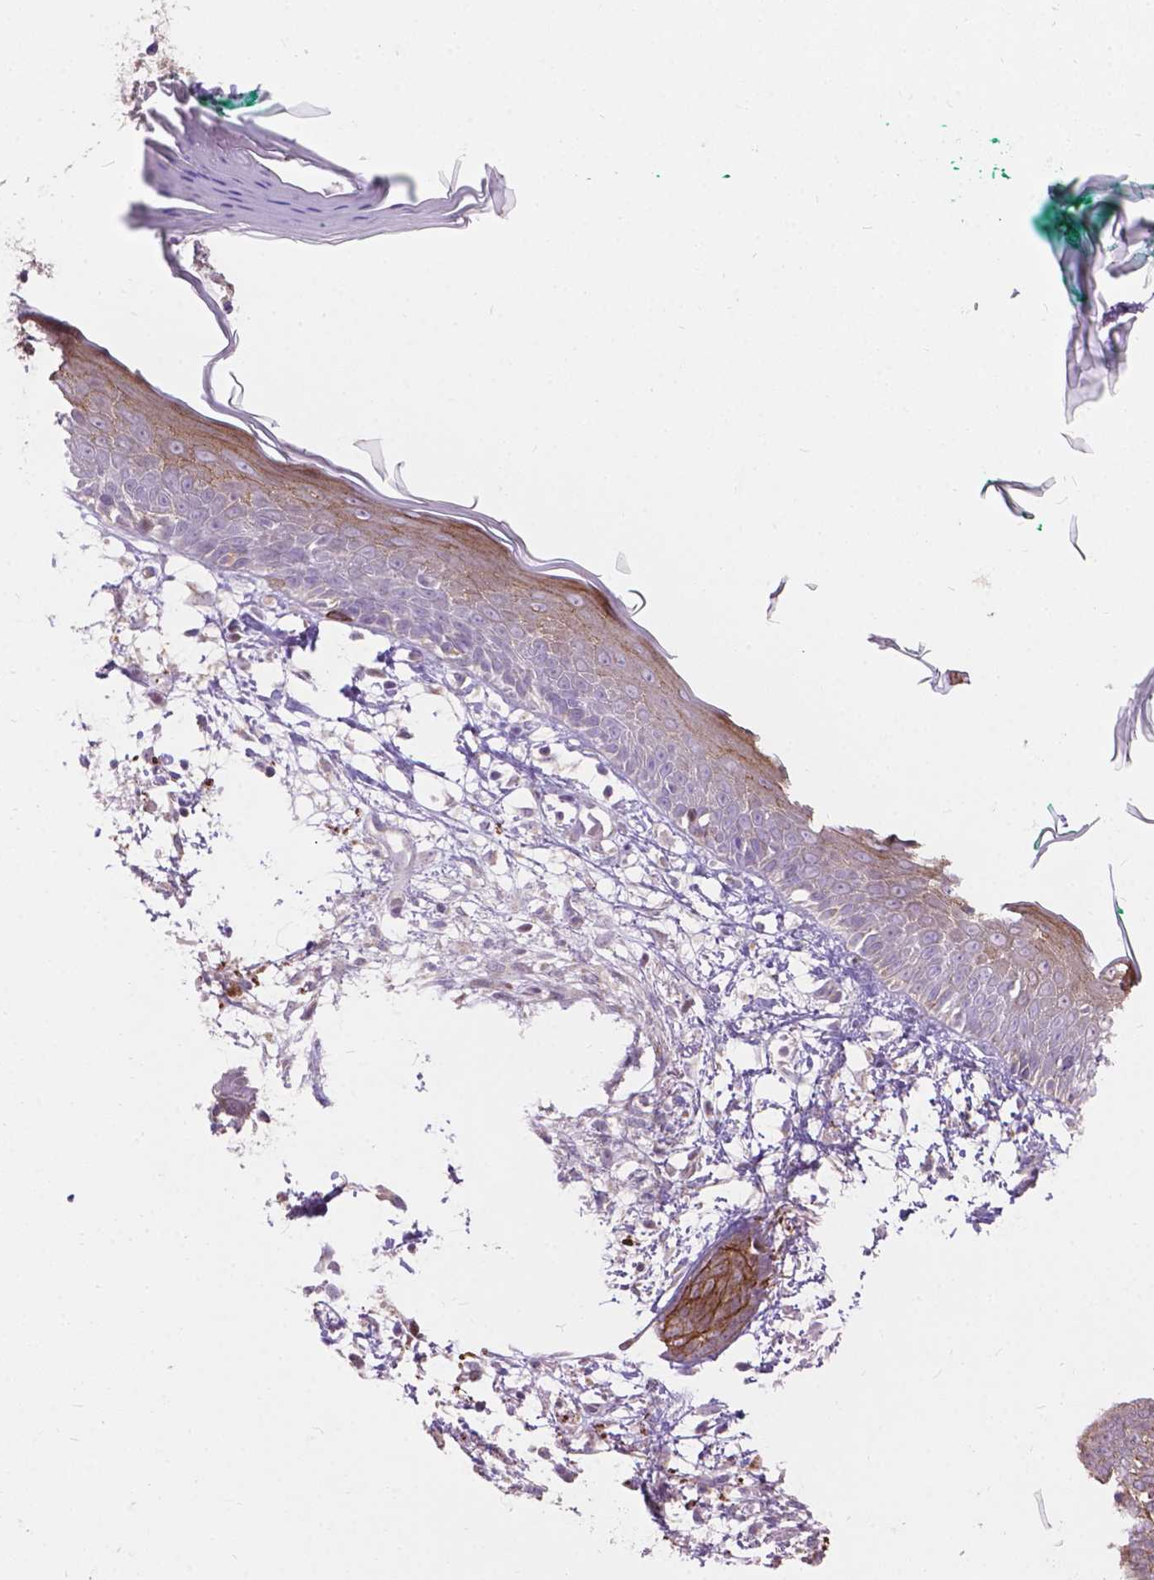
{"staining": {"intensity": "moderate", "quantity": "<25%", "location": "cytoplasmic/membranous"}, "tissue": "skin cancer", "cell_type": "Tumor cells", "image_type": "cancer", "snomed": [{"axis": "morphology", "description": "Normal tissue, NOS"}, {"axis": "morphology", "description": "Basal cell carcinoma"}, {"axis": "topography", "description": "Skin"}], "caption": "An IHC photomicrograph of neoplastic tissue is shown. Protein staining in brown labels moderate cytoplasmic/membranous positivity in basal cell carcinoma (skin) within tumor cells.", "gene": "MYH14", "patient": {"sex": "male", "age": 84}}